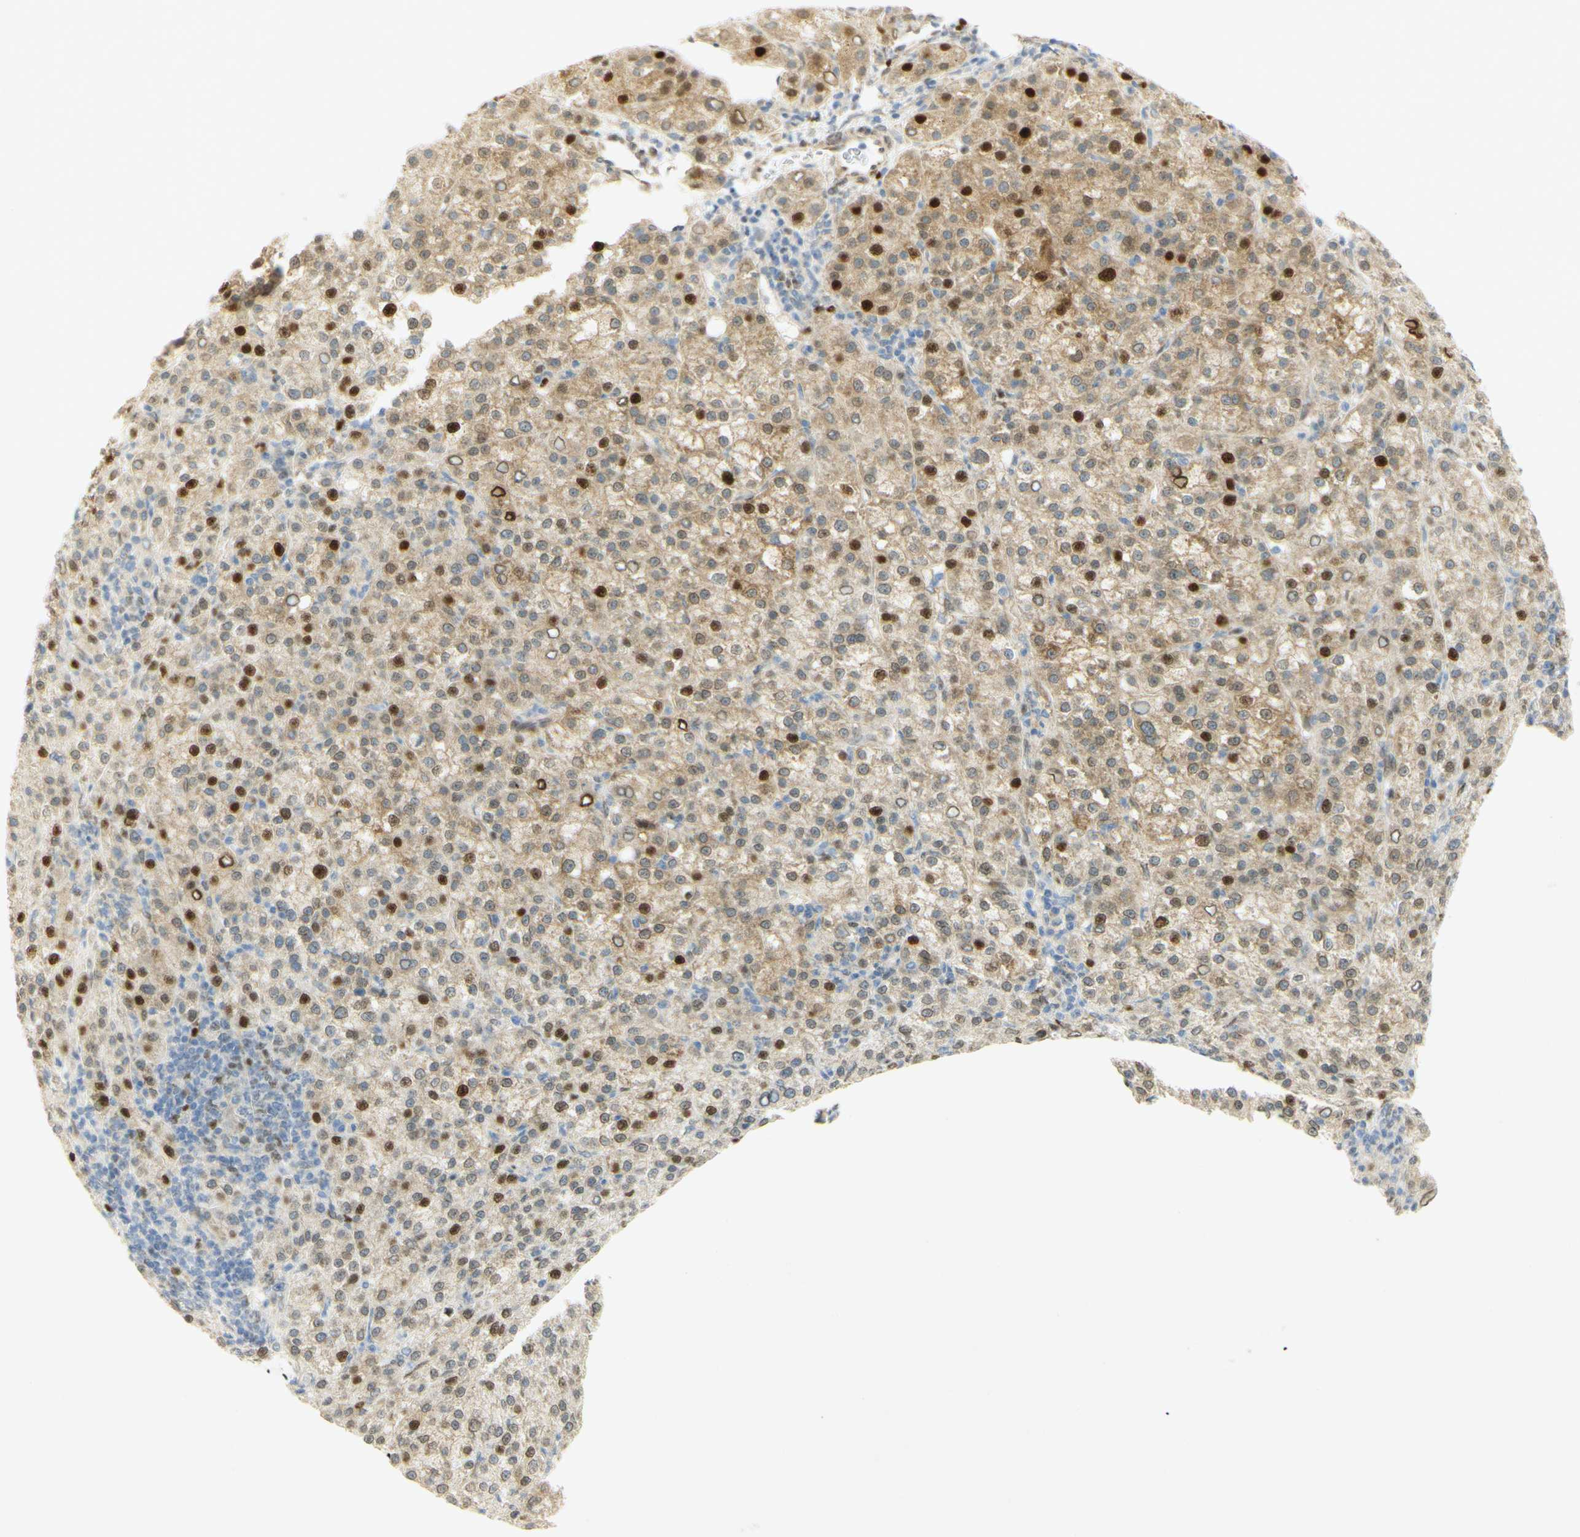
{"staining": {"intensity": "strong", "quantity": "25%-75%", "location": "nuclear"}, "tissue": "liver cancer", "cell_type": "Tumor cells", "image_type": "cancer", "snomed": [{"axis": "morphology", "description": "Carcinoma, Hepatocellular, NOS"}, {"axis": "topography", "description": "Liver"}], "caption": "The image exhibits staining of liver cancer (hepatocellular carcinoma), revealing strong nuclear protein staining (brown color) within tumor cells. (IHC, brightfield microscopy, high magnification).", "gene": "E2F1", "patient": {"sex": "female", "age": 58}}